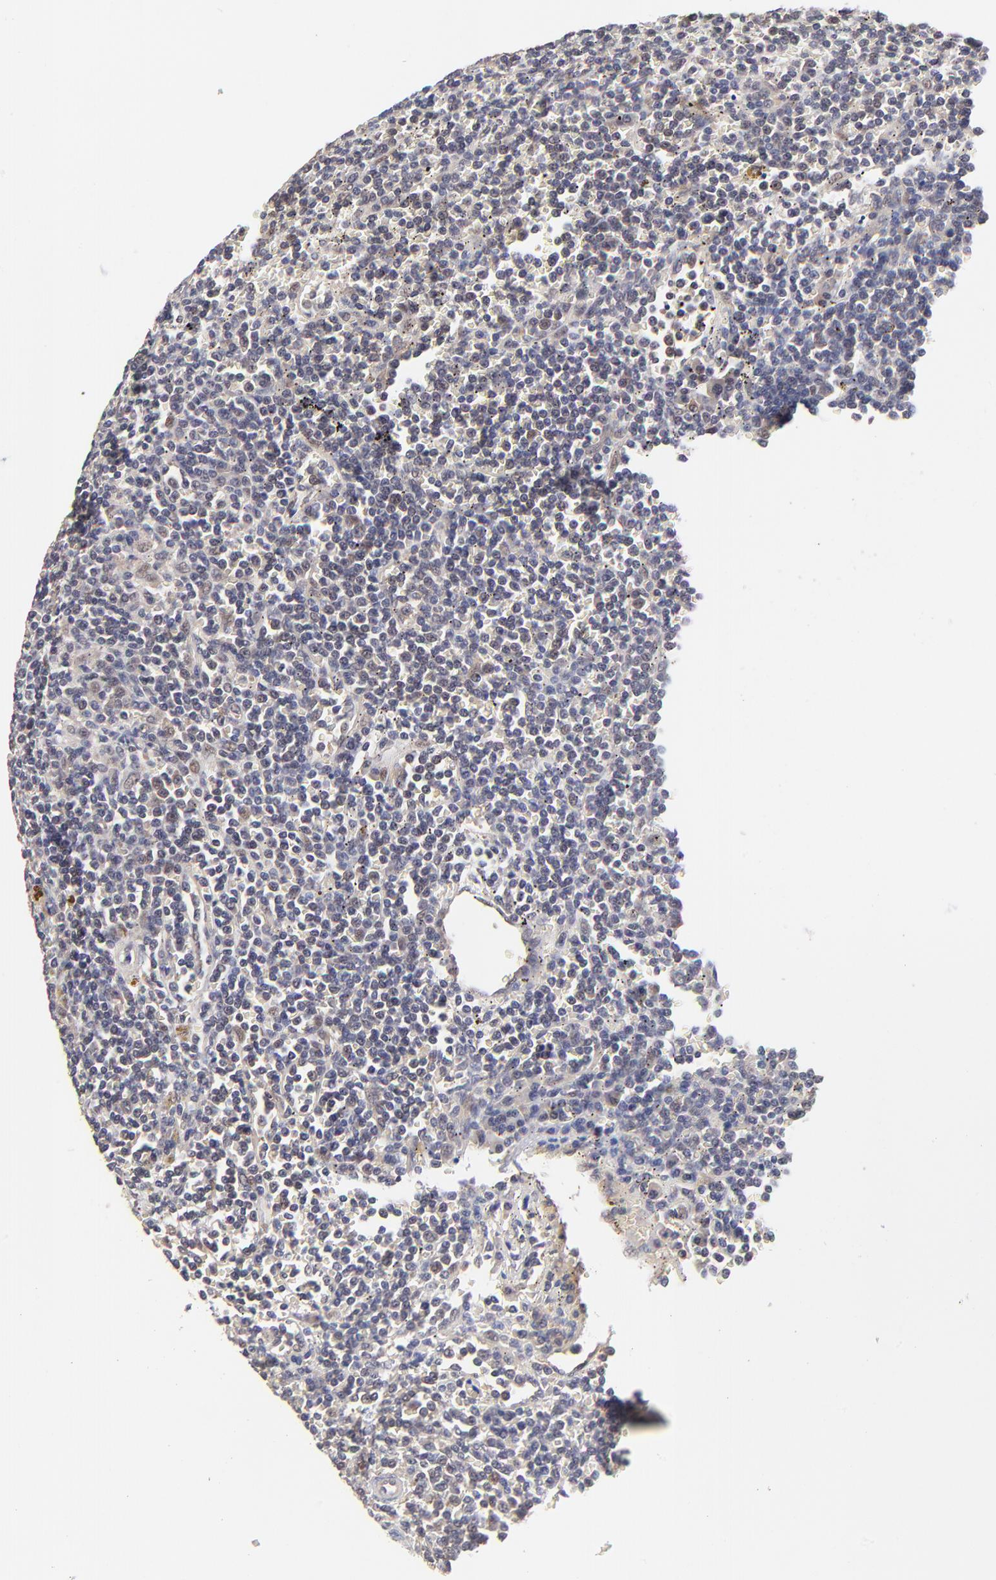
{"staining": {"intensity": "weak", "quantity": "<25%", "location": "nuclear"}, "tissue": "lymphoma", "cell_type": "Tumor cells", "image_type": "cancer", "snomed": [{"axis": "morphology", "description": "Malignant lymphoma, non-Hodgkin's type, Low grade"}, {"axis": "topography", "description": "Spleen"}], "caption": "Low-grade malignant lymphoma, non-Hodgkin's type stained for a protein using immunohistochemistry exhibits no staining tumor cells.", "gene": "PSMC4", "patient": {"sex": "male", "age": 80}}